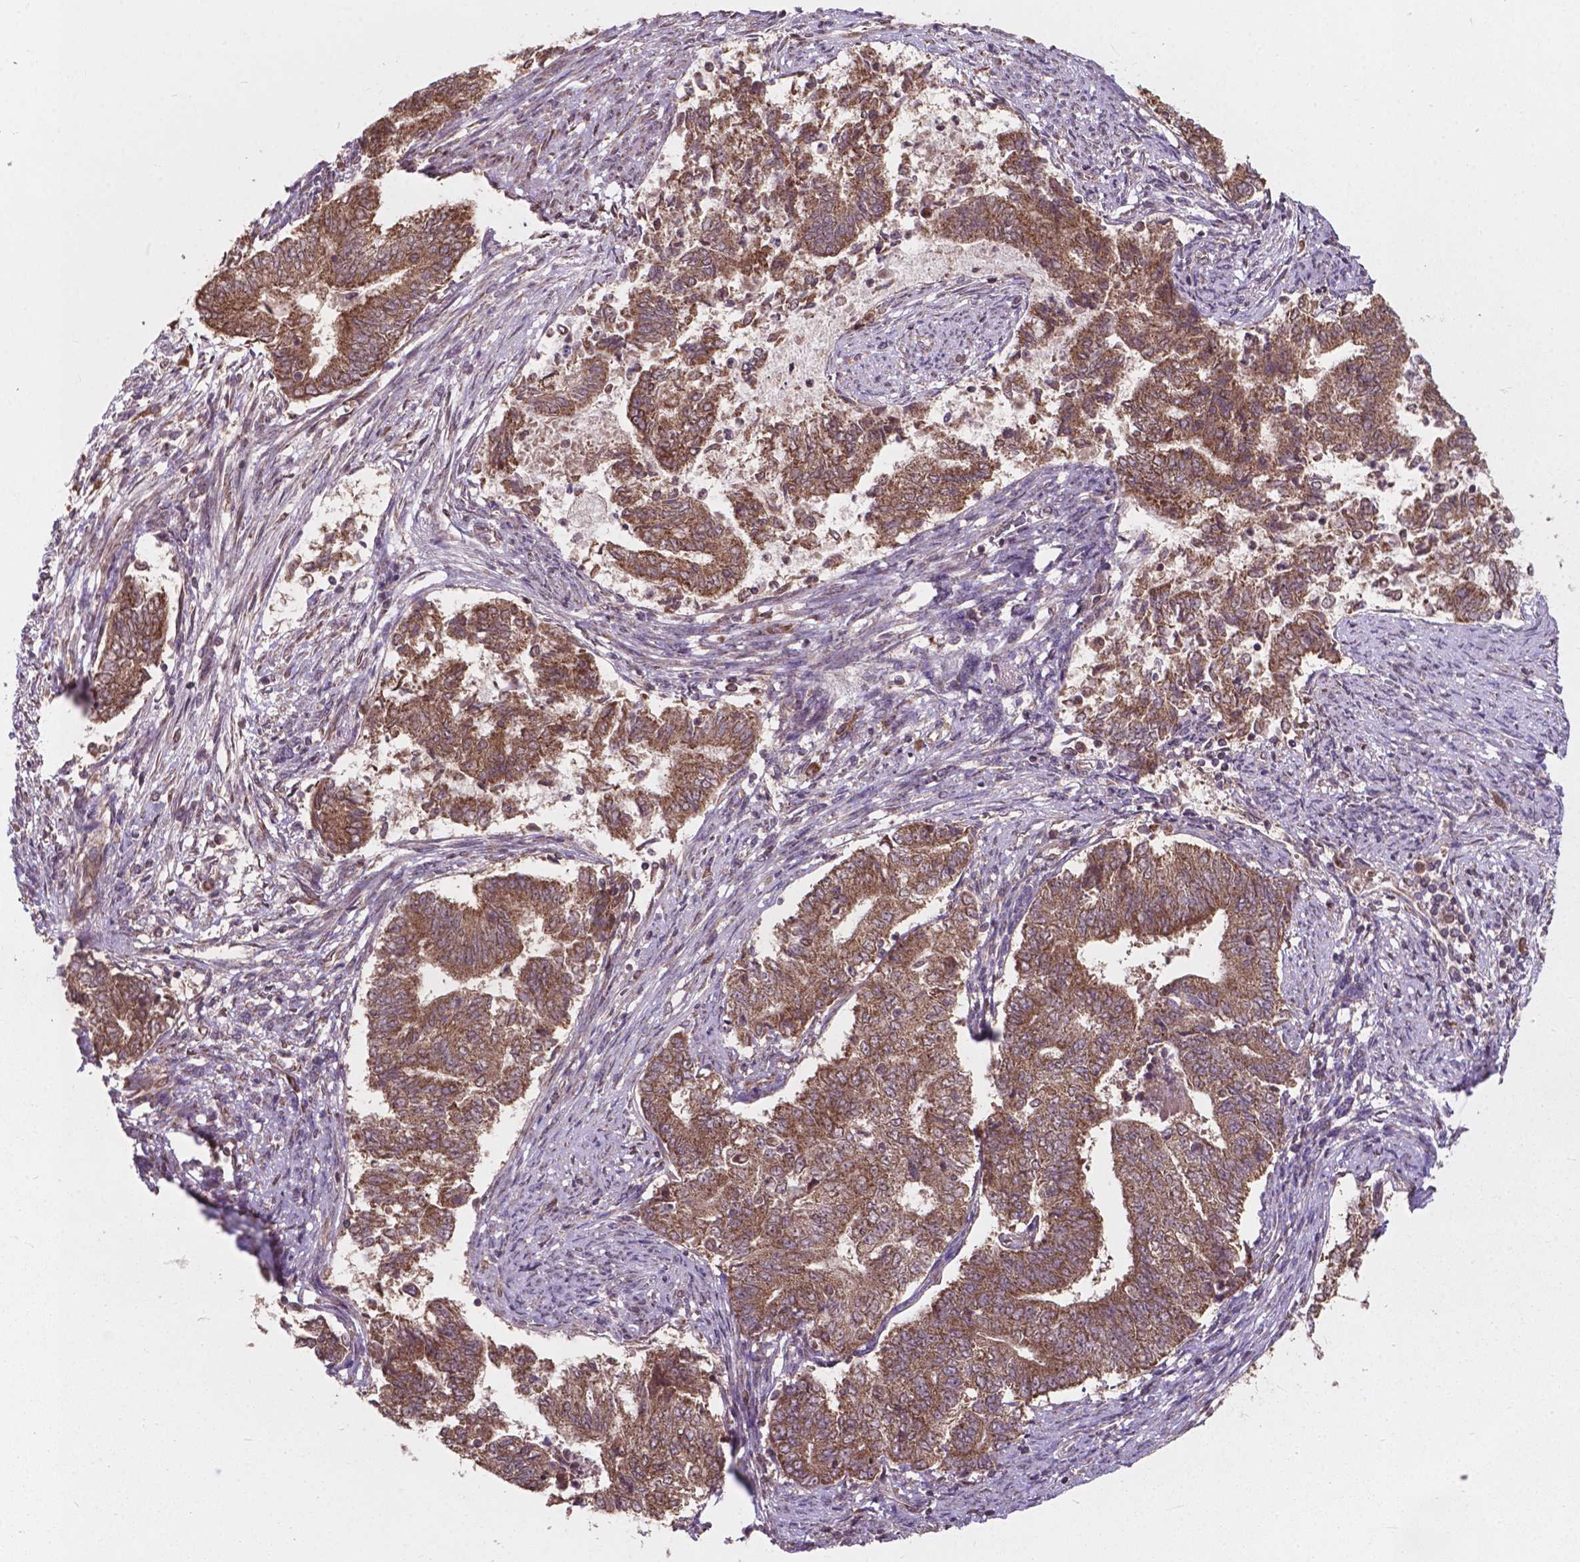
{"staining": {"intensity": "strong", "quantity": ">75%", "location": "cytoplasmic/membranous"}, "tissue": "endometrial cancer", "cell_type": "Tumor cells", "image_type": "cancer", "snomed": [{"axis": "morphology", "description": "Adenocarcinoma, NOS"}, {"axis": "topography", "description": "Endometrium"}], "caption": "DAB (3,3'-diaminobenzidine) immunohistochemical staining of endometrial adenocarcinoma demonstrates strong cytoplasmic/membranous protein staining in about >75% of tumor cells.", "gene": "MRPL33", "patient": {"sex": "female", "age": 65}}